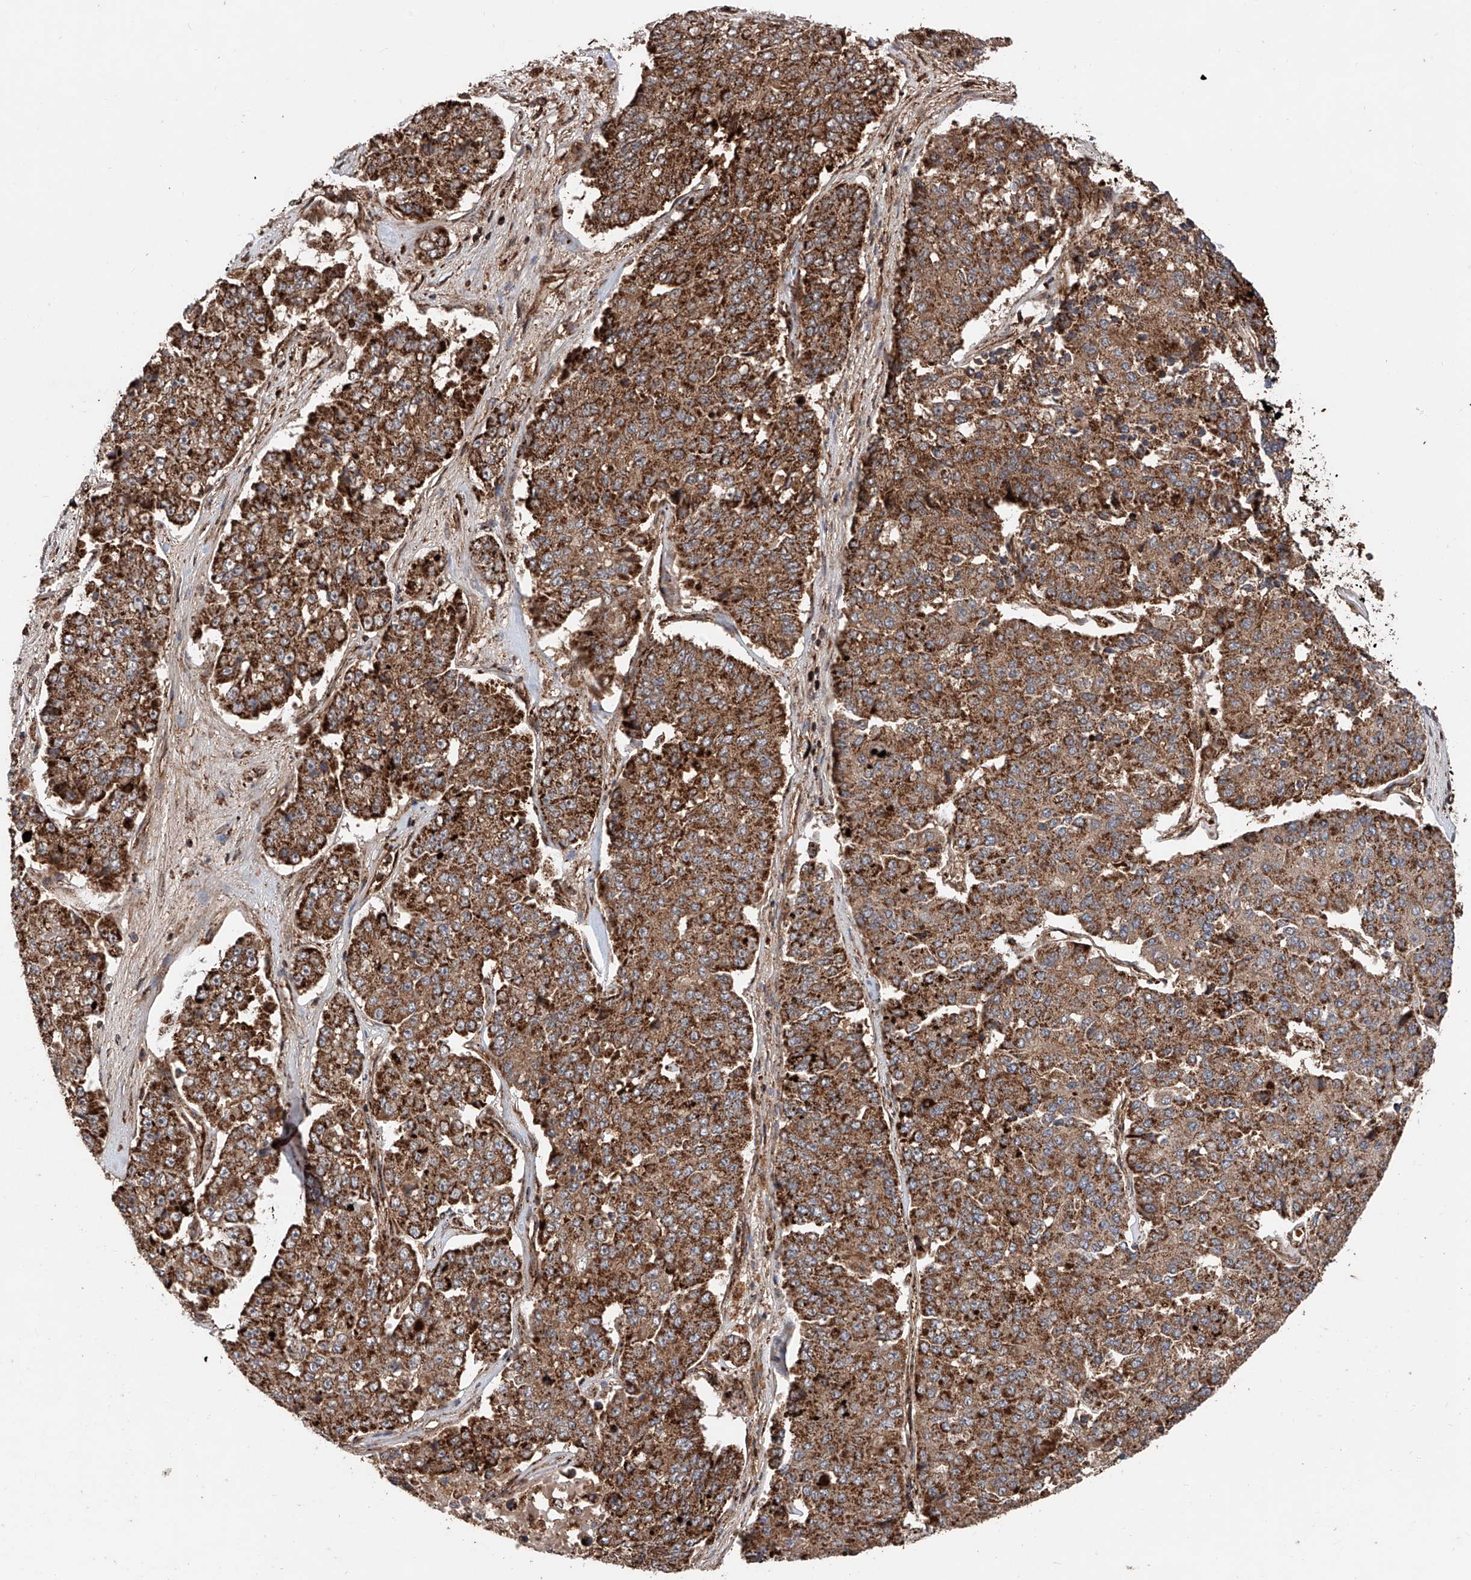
{"staining": {"intensity": "strong", "quantity": ">75%", "location": "cytoplasmic/membranous"}, "tissue": "pancreatic cancer", "cell_type": "Tumor cells", "image_type": "cancer", "snomed": [{"axis": "morphology", "description": "Adenocarcinoma, NOS"}, {"axis": "topography", "description": "Pancreas"}], "caption": "This histopathology image displays IHC staining of adenocarcinoma (pancreatic), with high strong cytoplasmic/membranous expression in approximately >75% of tumor cells.", "gene": "PISD", "patient": {"sex": "male", "age": 50}}